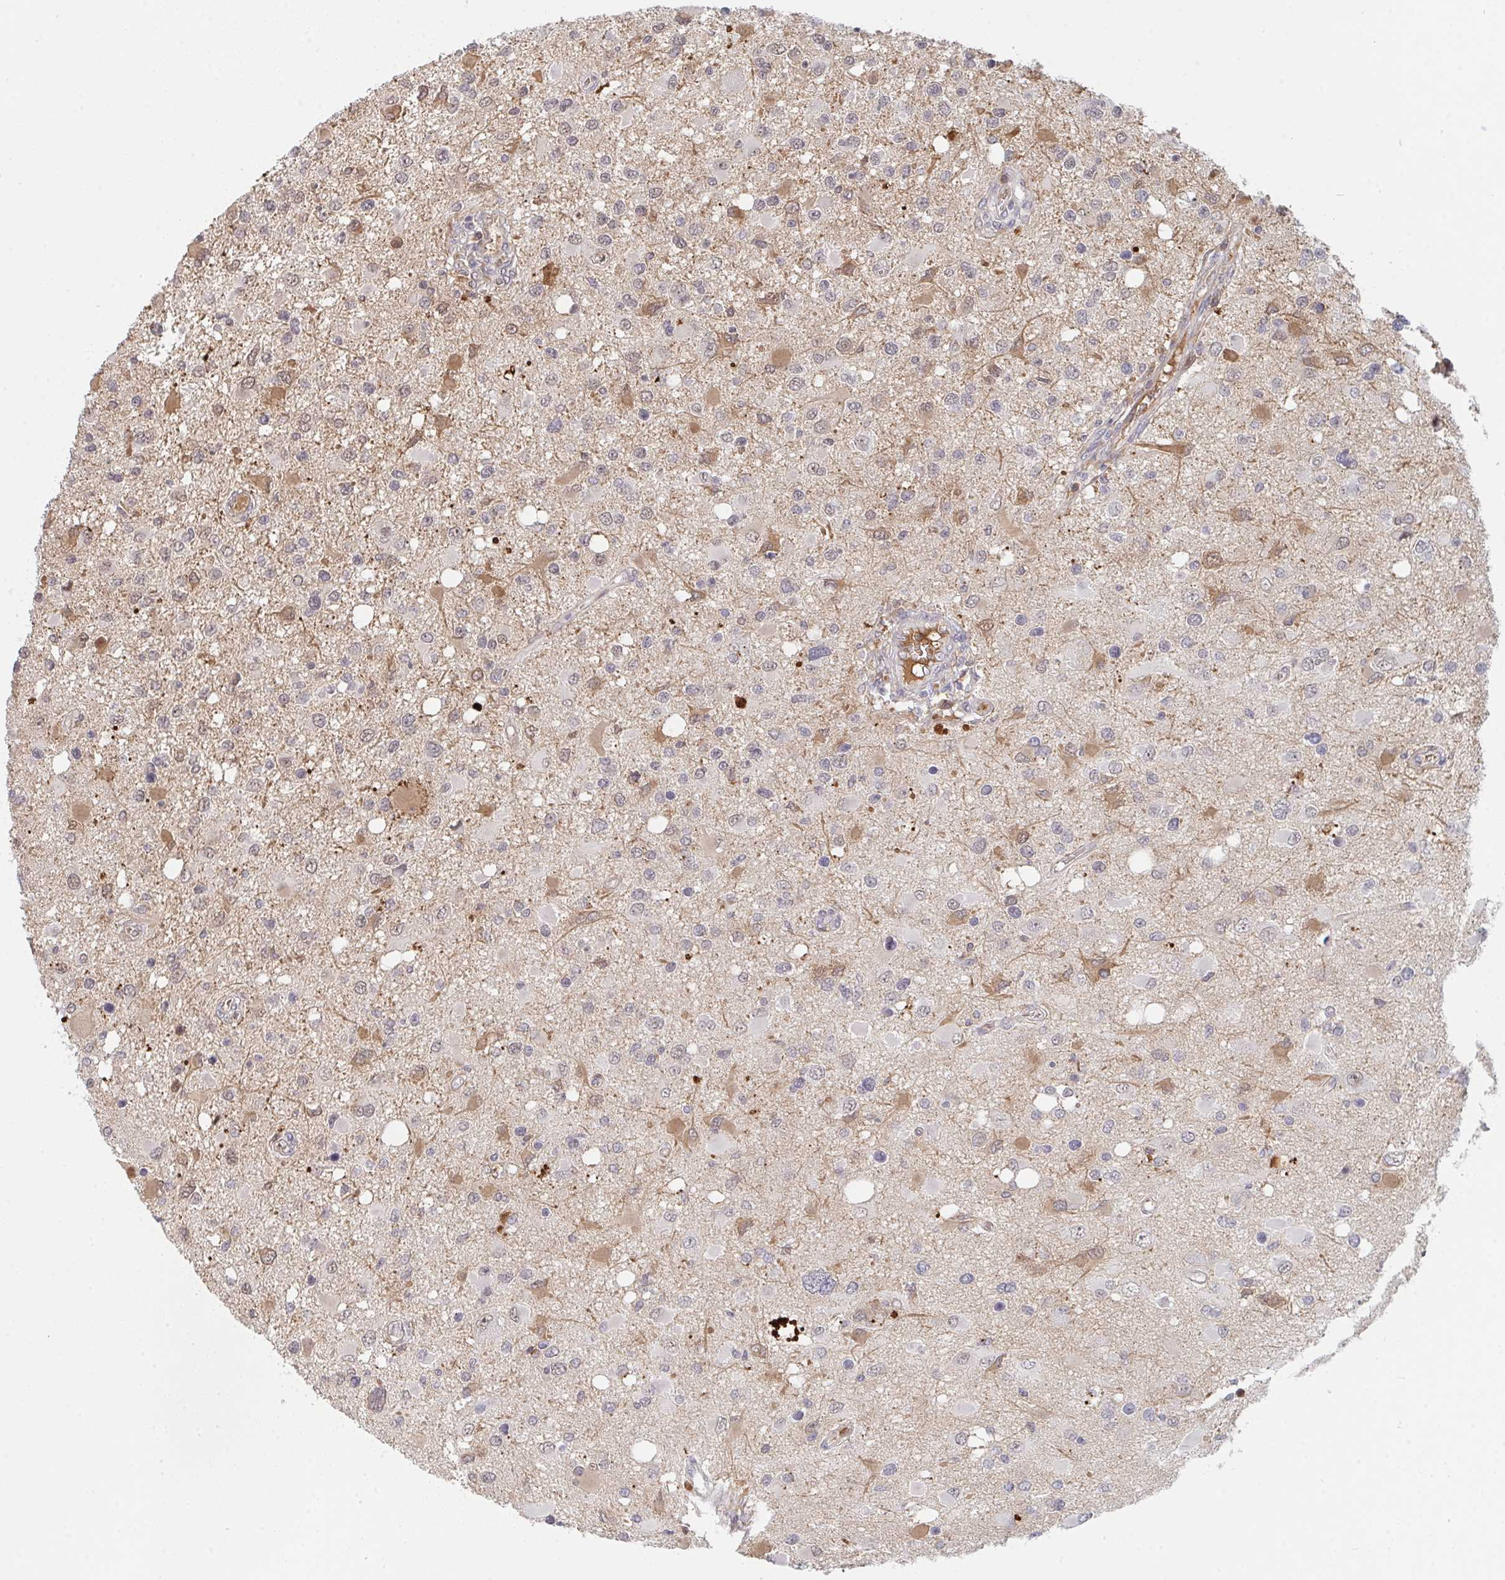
{"staining": {"intensity": "weak", "quantity": "<25%", "location": "nuclear"}, "tissue": "glioma", "cell_type": "Tumor cells", "image_type": "cancer", "snomed": [{"axis": "morphology", "description": "Glioma, malignant, High grade"}, {"axis": "topography", "description": "Brain"}], "caption": "A high-resolution histopathology image shows IHC staining of malignant glioma (high-grade), which shows no significant positivity in tumor cells.", "gene": "DSCAML1", "patient": {"sex": "male", "age": 53}}